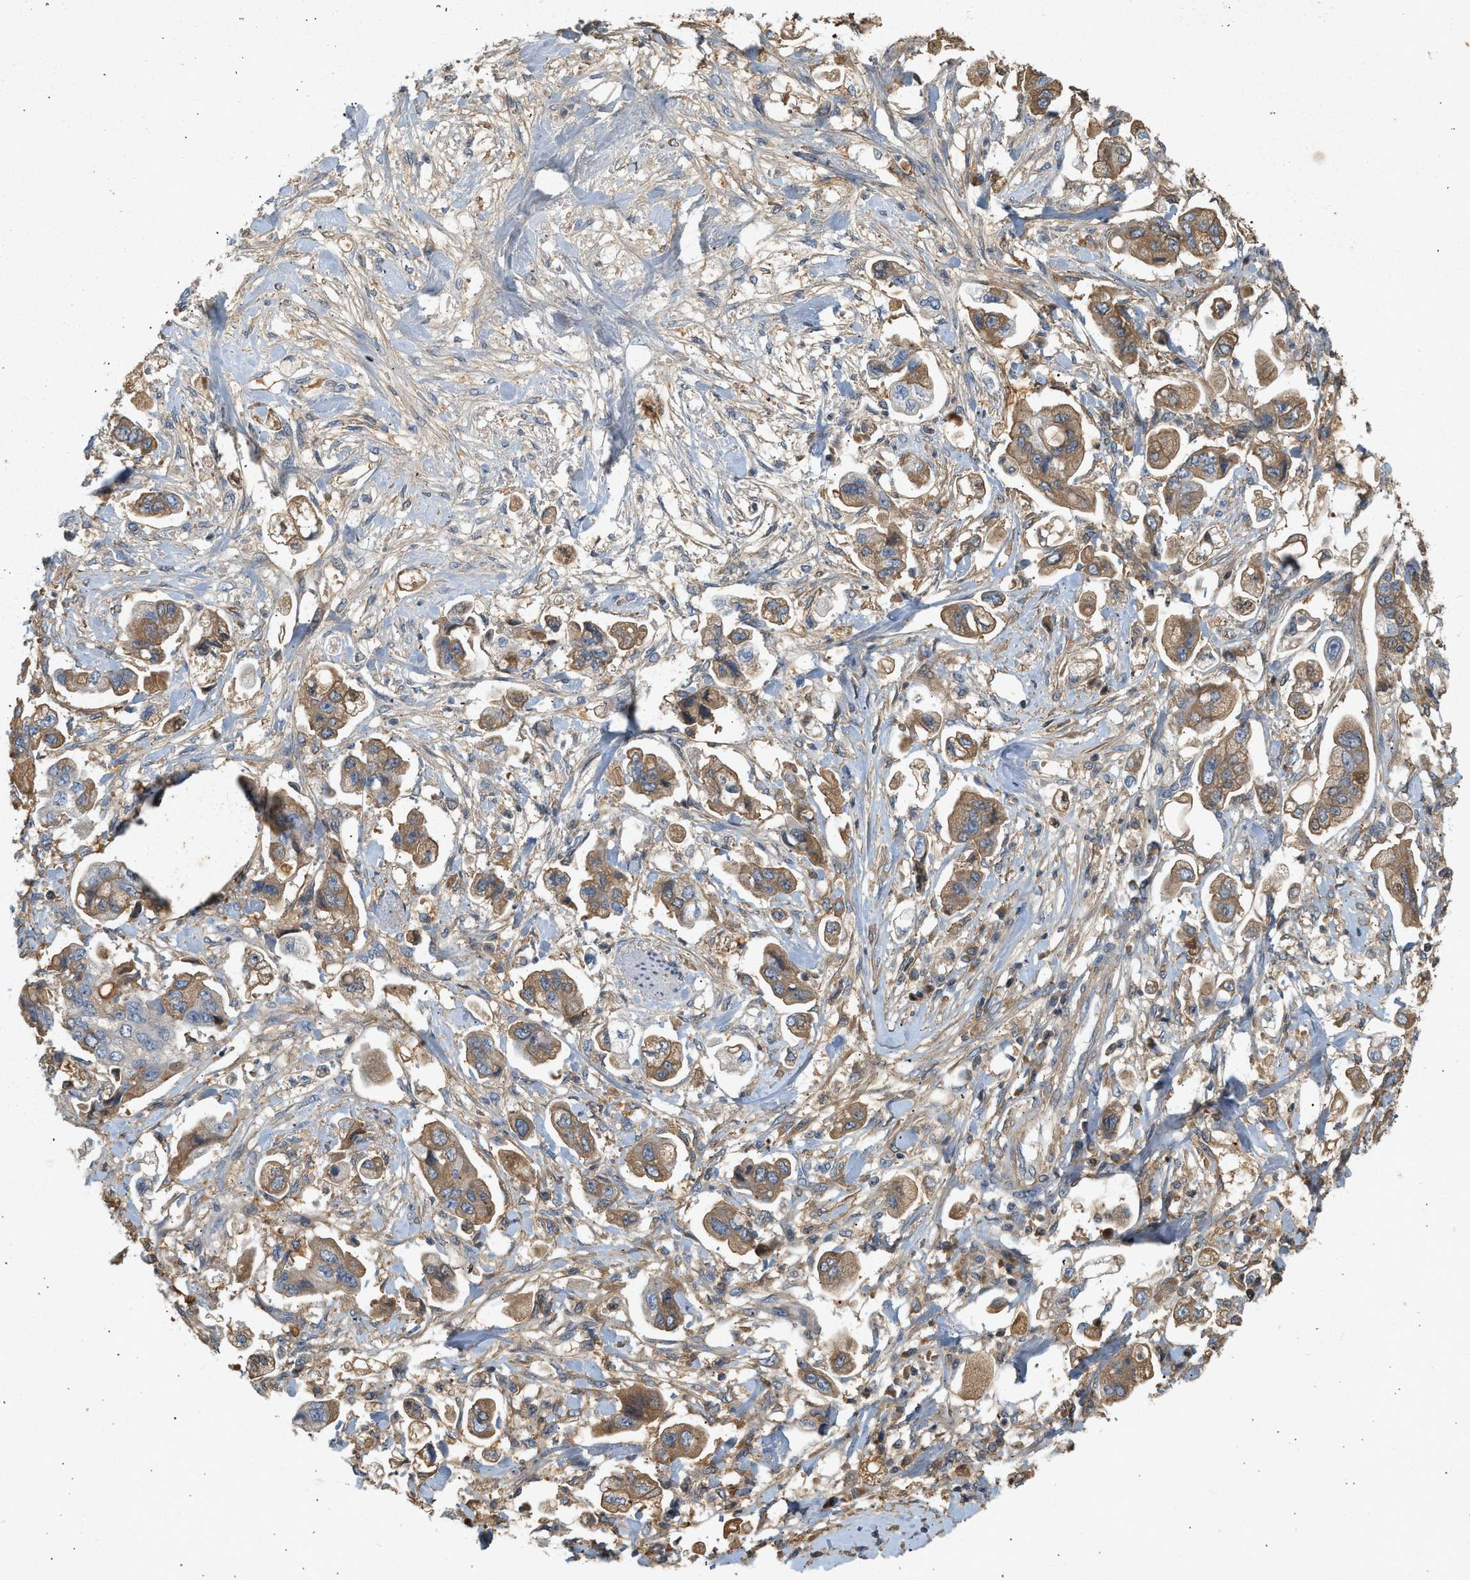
{"staining": {"intensity": "moderate", "quantity": ">75%", "location": "cytoplasmic/membranous"}, "tissue": "stomach cancer", "cell_type": "Tumor cells", "image_type": "cancer", "snomed": [{"axis": "morphology", "description": "Adenocarcinoma, NOS"}, {"axis": "topography", "description": "Stomach"}], "caption": "Moderate cytoplasmic/membranous expression is seen in approximately >75% of tumor cells in stomach adenocarcinoma. The staining was performed using DAB, with brown indicating positive protein expression. Nuclei are stained blue with hematoxylin.", "gene": "F8", "patient": {"sex": "male", "age": 62}}